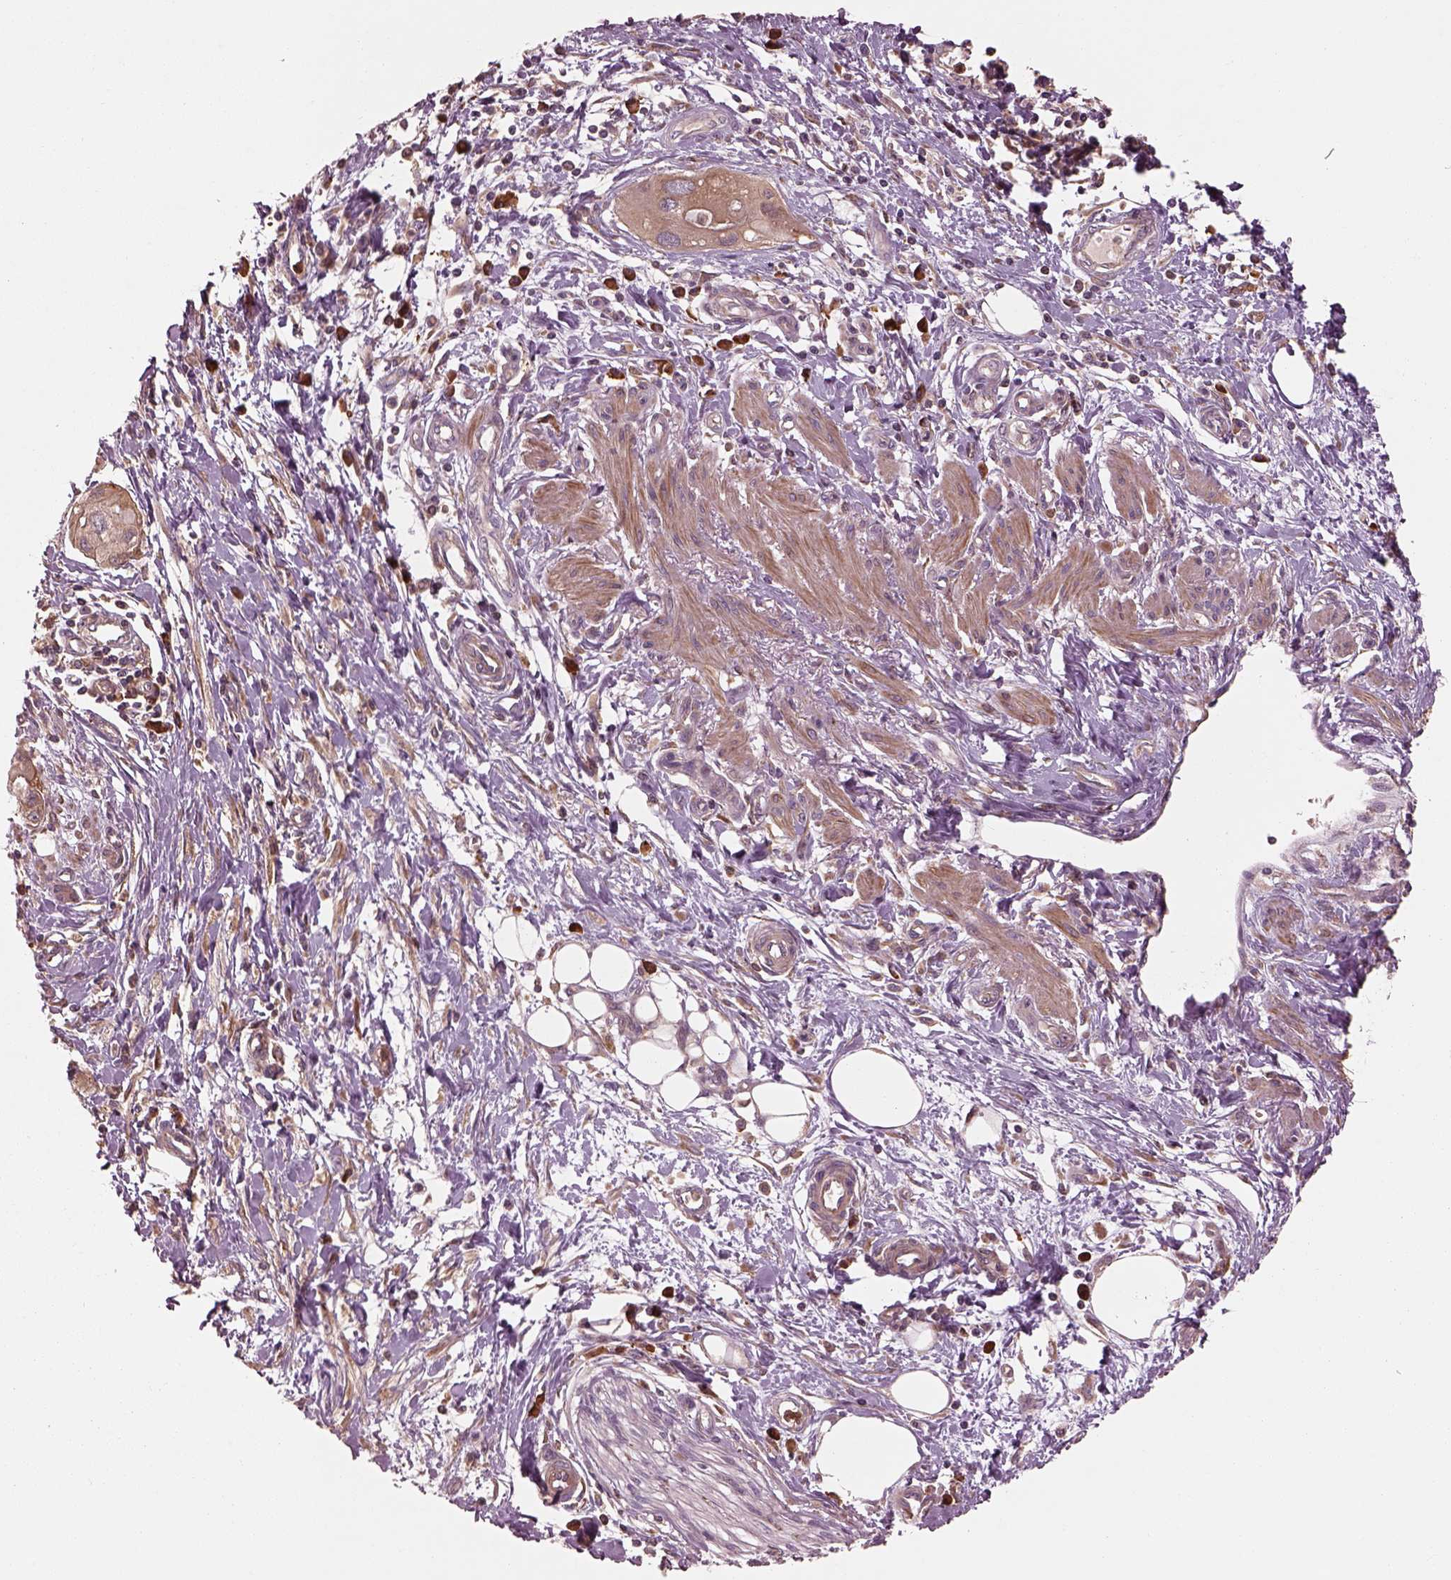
{"staining": {"intensity": "weak", "quantity": "<25%", "location": "cytoplasmic/membranous"}, "tissue": "pancreatic cancer", "cell_type": "Tumor cells", "image_type": "cancer", "snomed": [{"axis": "morphology", "description": "Adenocarcinoma, NOS"}, {"axis": "topography", "description": "Pancreas"}], "caption": "This is an IHC photomicrograph of human pancreatic adenocarcinoma. There is no expression in tumor cells.", "gene": "ASCC2", "patient": {"sex": "male", "age": 60}}